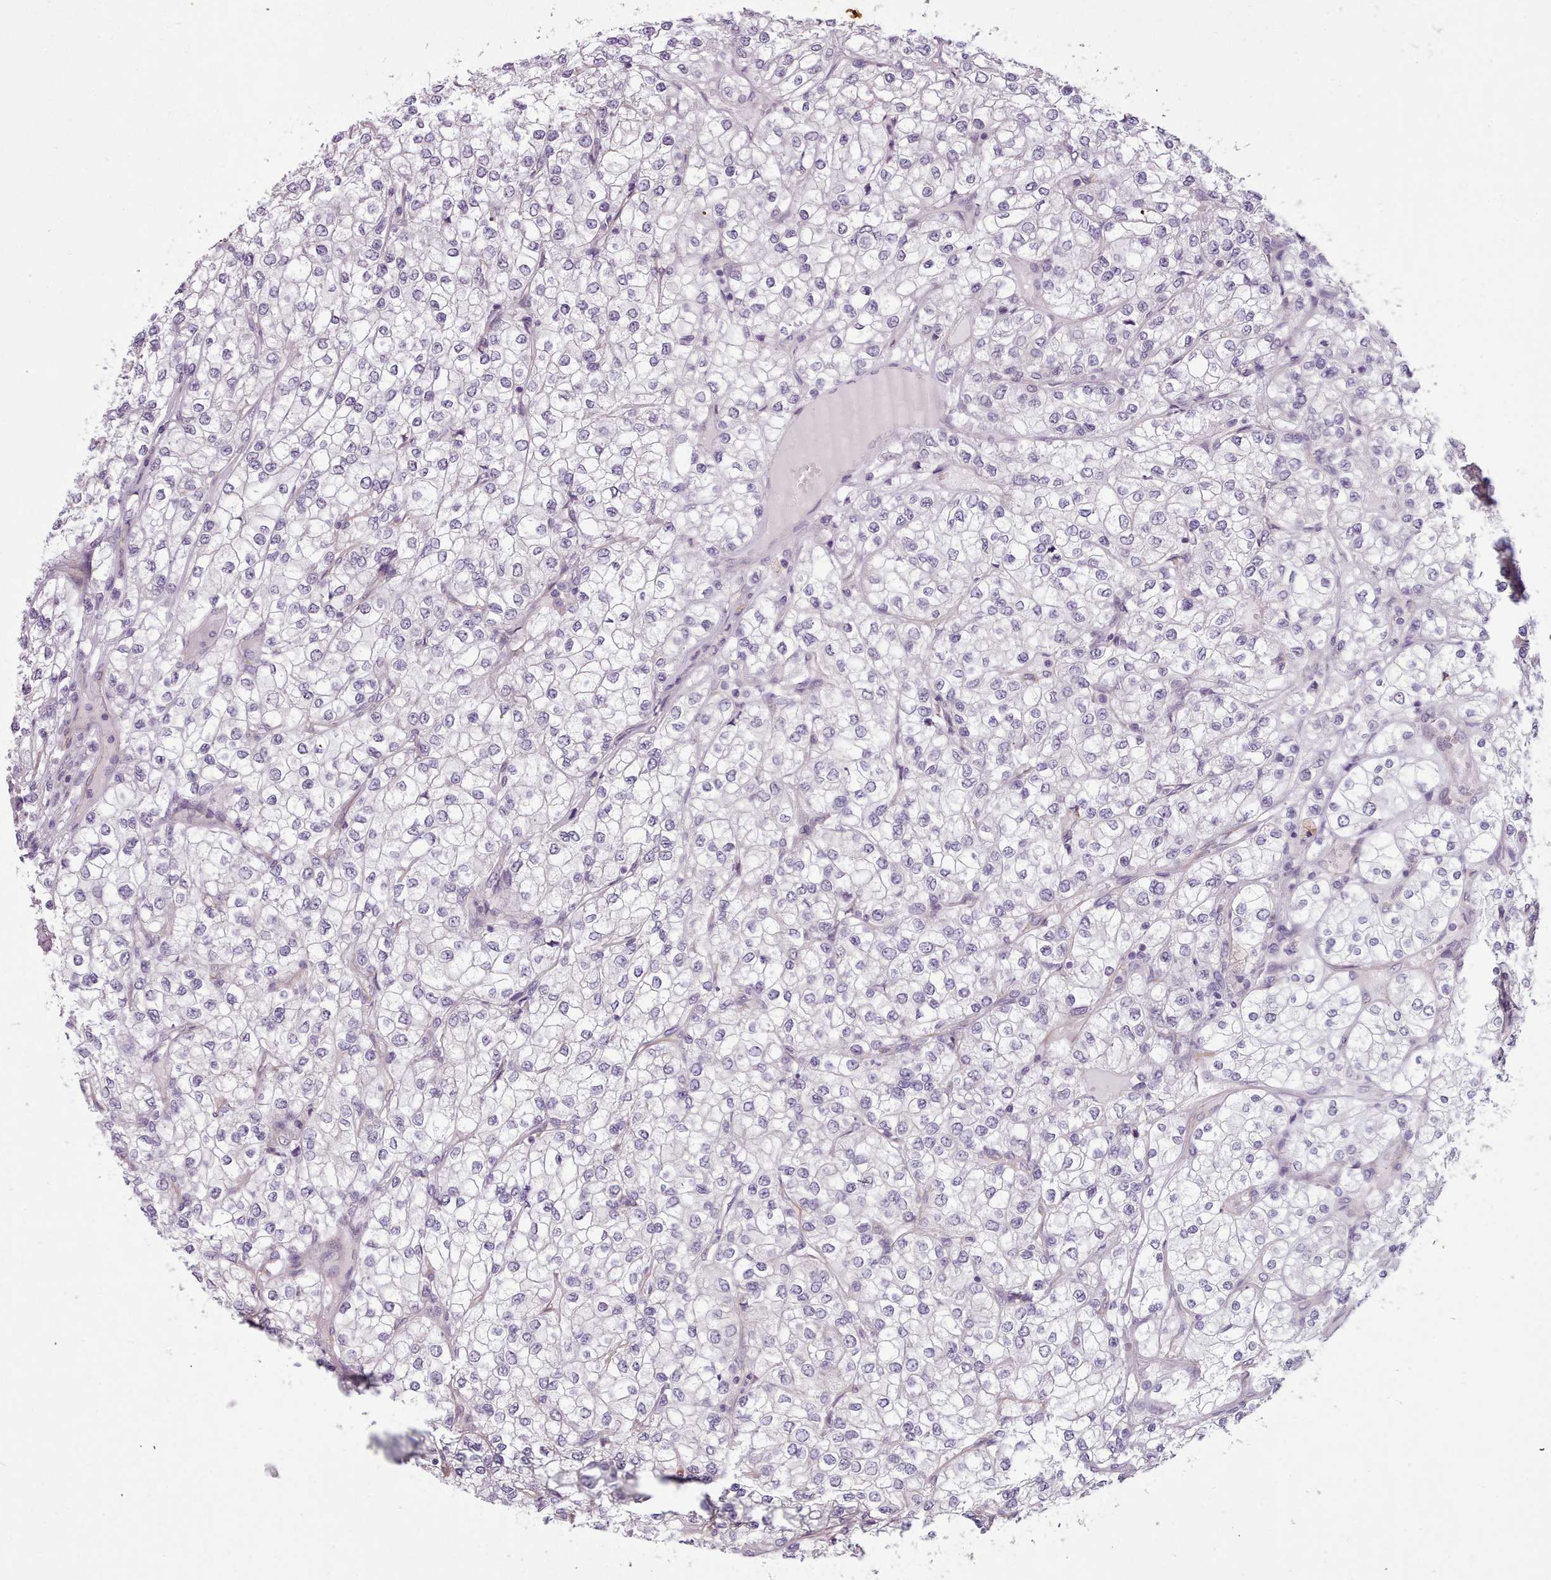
{"staining": {"intensity": "negative", "quantity": "none", "location": "none"}, "tissue": "renal cancer", "cell_type": "Tumor cells", "image_type": "cancer", "snomed": [{"axis": "morphology", "description": "Adenocarcinoma, NOS"}, {"axis": "topography", "description": "Kidney"}], "caption": "Protein analysis of renal adenocarcinoma demonstrates no significant expression in tumor cells.", "gene": "PLD4", "patient": {"sex": "male", "age": 80}}